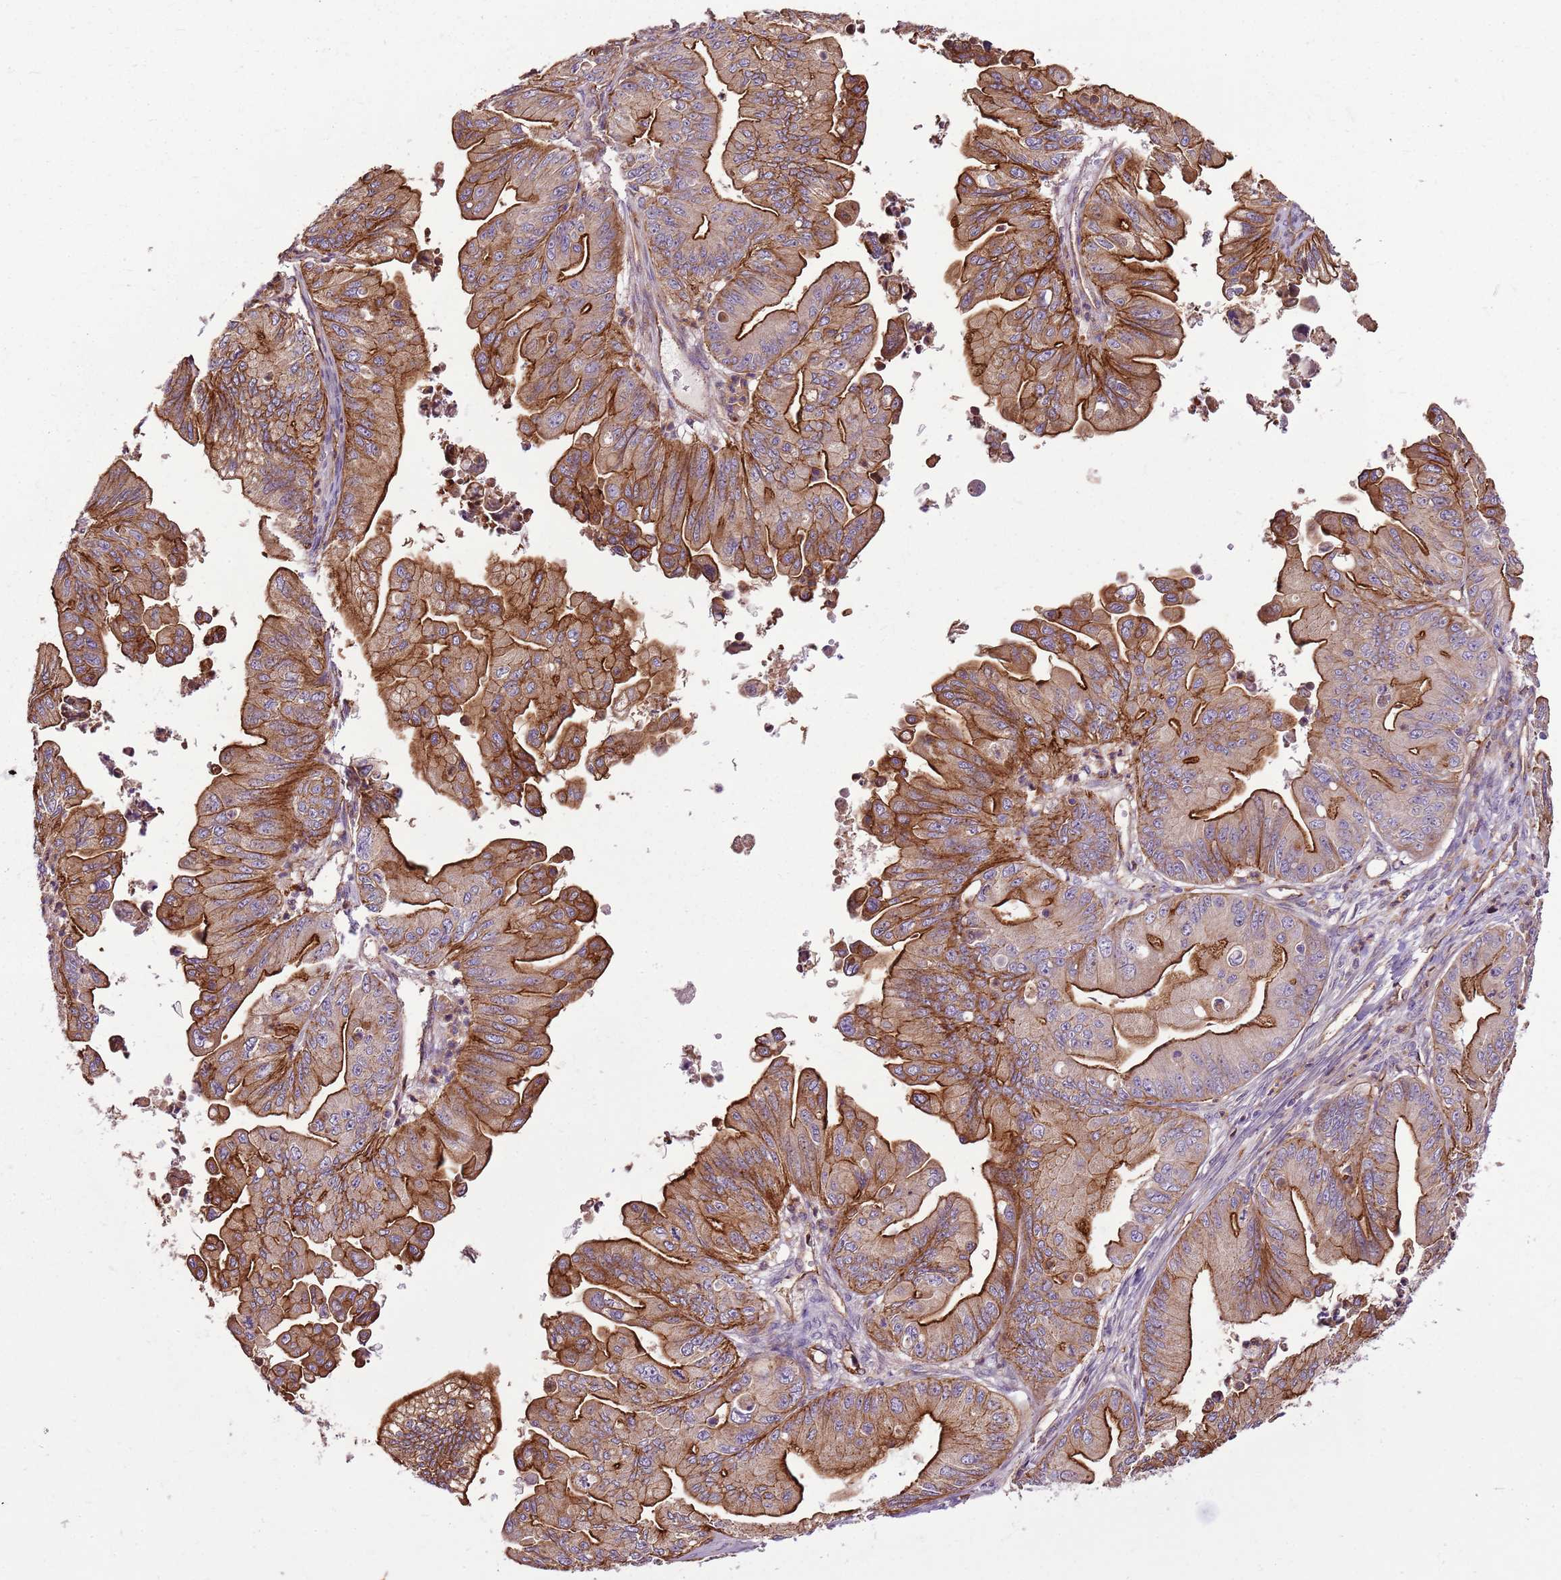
{"staining": {"intensity": "strong", "quantity": "25%-75%", "location": "cytoplasmic/membranous"}, "tissue": "ovarian cancer", "cell_type": "Tumor cells", "image_type": "cancer", "snomed": [{"axis": "morphology", "description": "Cystadenocarcinoma, mucinous, NOS"}, {"axis": "topography", "description": "Ovary"}], "caption": "Protein expression by immunohistochemistry demonstrates strong cytoplasmic/membranous staining in about 25%-75% of tumor cells in ovarian cancer.", "gene": "ZNF827", "patient": {"sex": "female", "age": 71}}